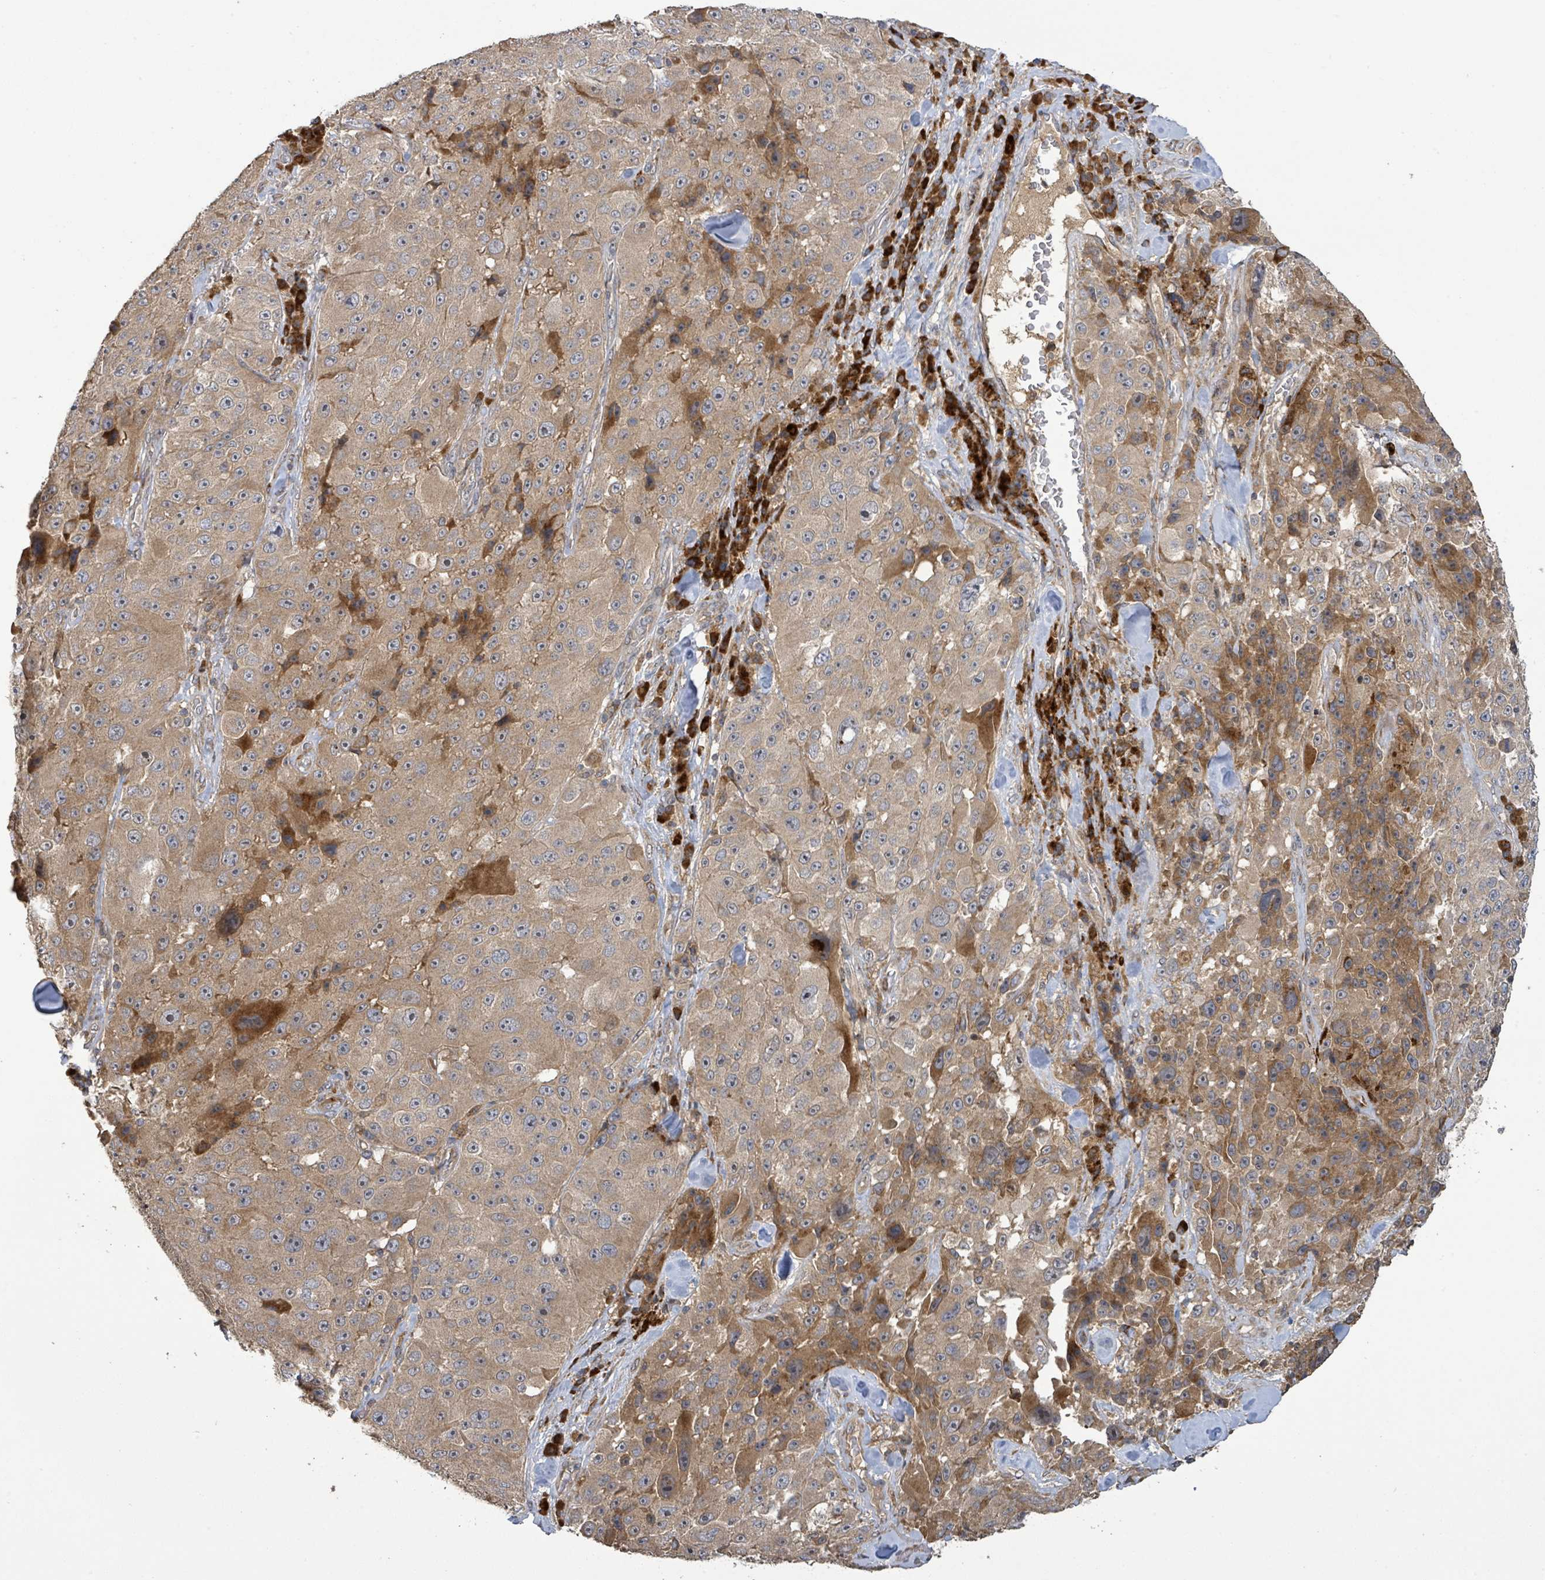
{"staining": {"intensity": "moderate", "quantity": "25%-75%", "location": "cytoplasmic/membranous"}, "tissue": "melanoma", "cell_type": "Tumor cells", "image_type": "cancer", "snomed": [{"axis": "morphology", "description": "Malignant melanoma, Metastatic site"}, {"axis": "topography", "description": "Lymph node"}], "caption": "Immunohistochemical staining of human malignant melanoma (metastatic site) displays medium levels of moderate cytoplasmic/membranous expression in approximately 25%-75% of tumor cells.", "gene": "STARD4", "patient": {"sex": "male", "age": 62}}